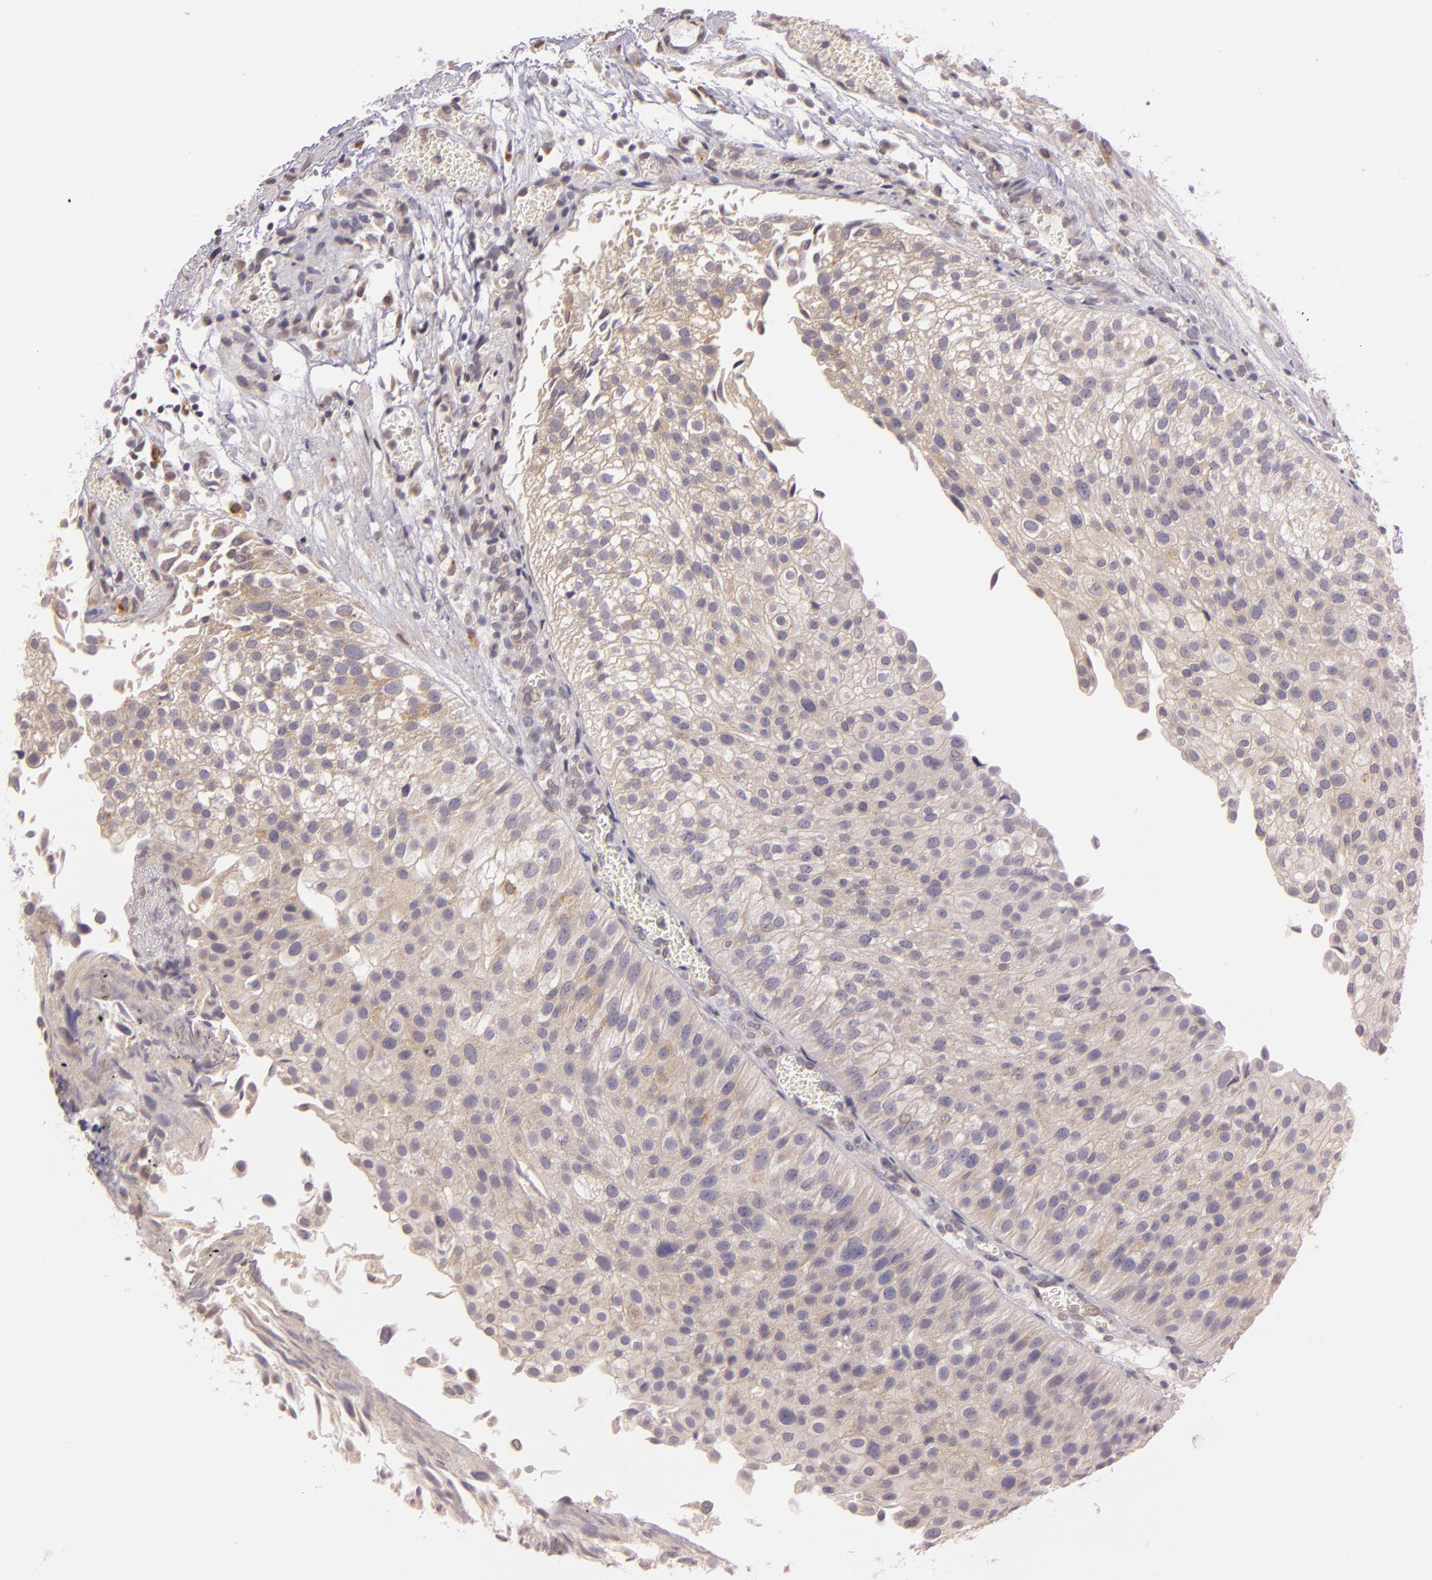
{"staining": {"intensity": "weak", "quantity": ">75%", "location": "cytoplasmic/membranous"}, "tissue": "urothelial cancer", "cell_type": "Tumor cells", "image_type": "cancer", "snomed": [{"axis": "morphology", "description": "Urothelial carcinoma, Low grade"}, {"axis": "topography", "description": "Urinary bladder"}], "caption": "A histopathology image of urothelial cancer stained for a protein exhibits weak cytoplasmic/membranous brown staining in tumor cells.", "gene": "LGMN", "patient": {"sex": "female", "age": 89}}